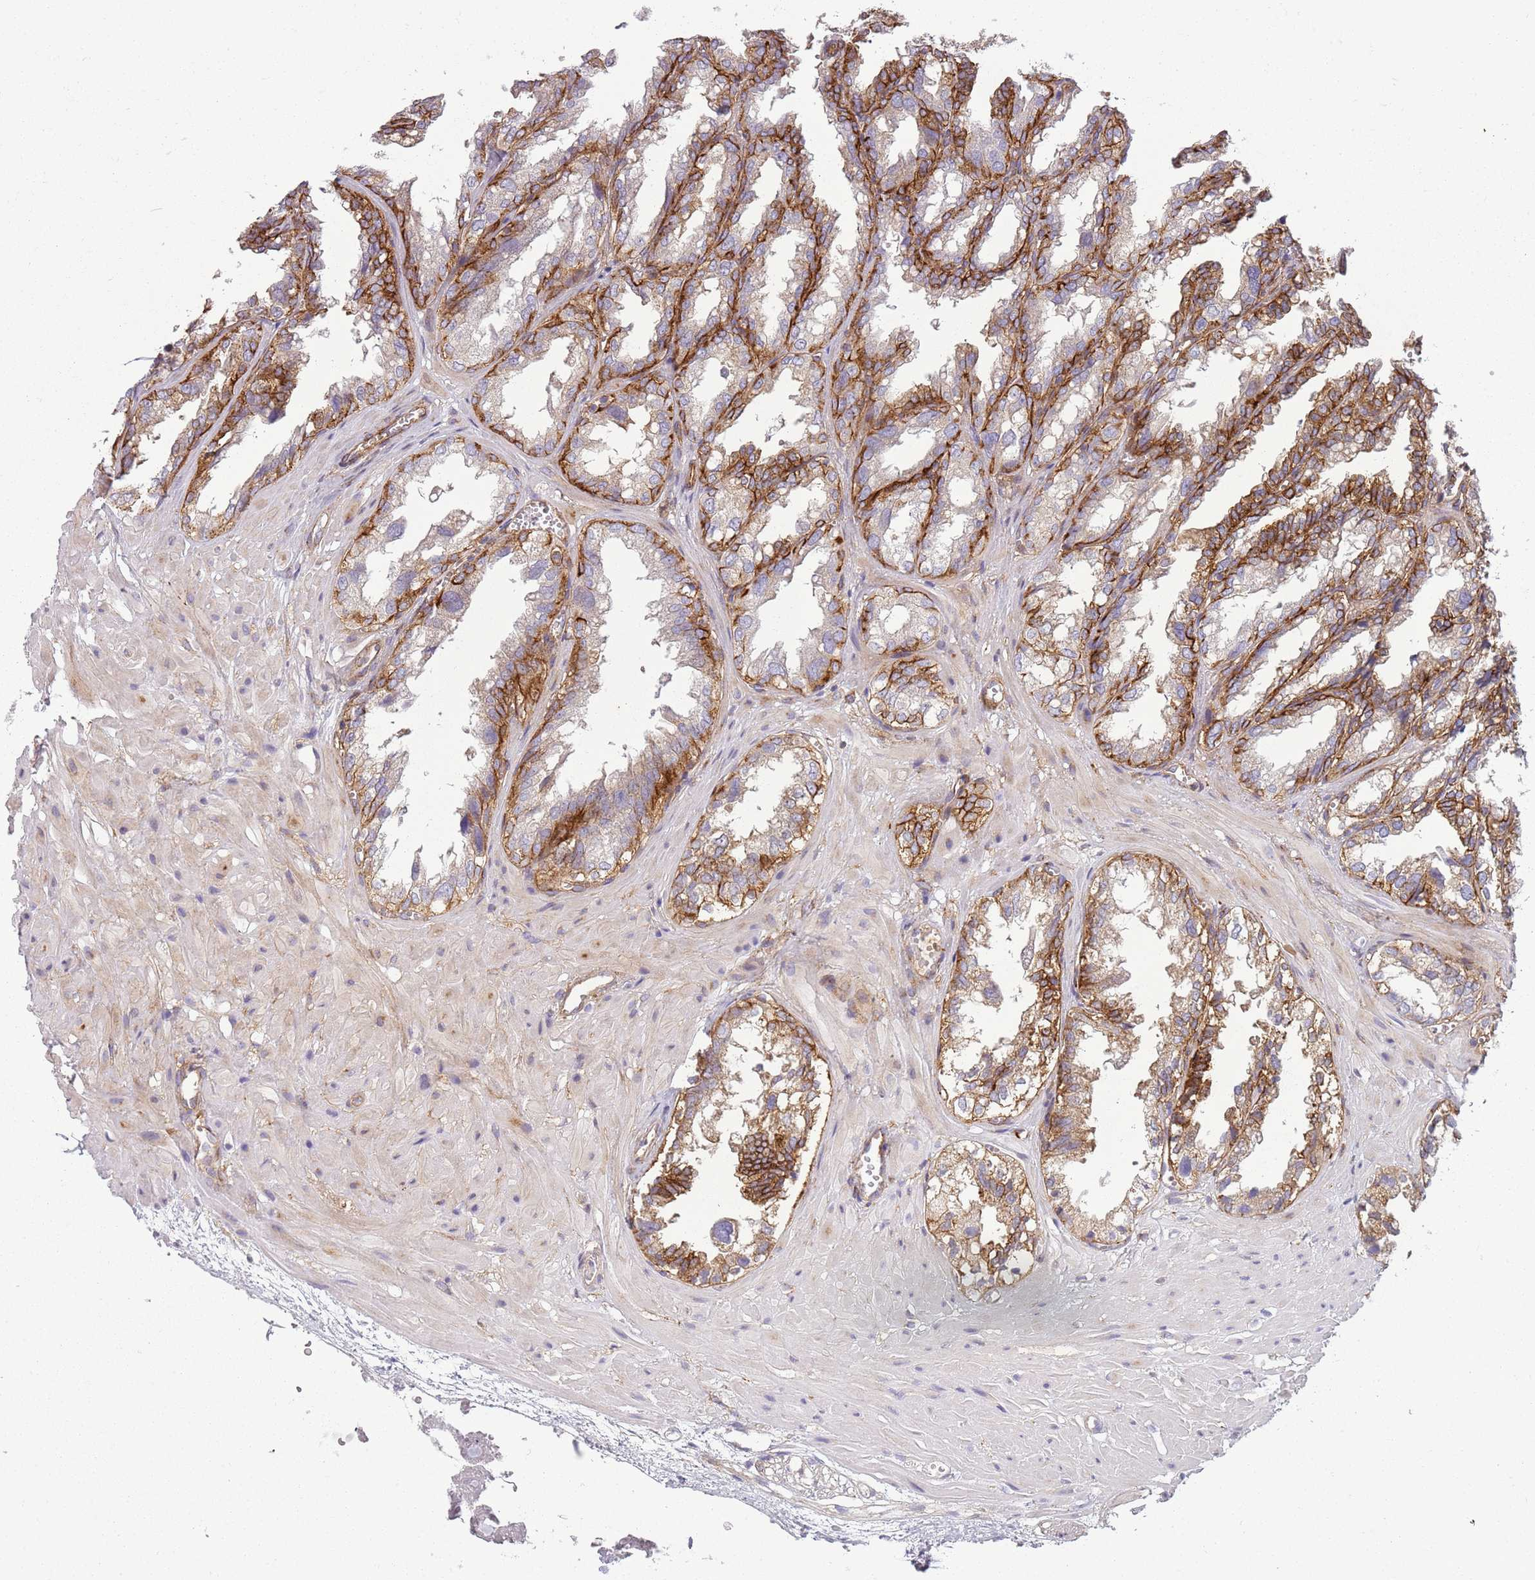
{"staining": {"intensity": "strong", "quantity": "25%-75%", "location": "cytoplasmic/membranous"}, "tissue": "seminal vesicle", "cell_type": "Glandular cells", "image_type": "normal", "snomed": [{"axis": "morphology", "description": "Normal tissue, NOS"}, {"axis": "topography", "description": "Prostate"}, {"axis": "topography", "description": "Seminal veicle"}], "caption": "A brown stain shows strong cytoplasmic/membranous positivity of a protein in glandular cells of normal human seminal vesicle.", "gene": "SNX1", "patient": {"sex": "male", "age": 51}}